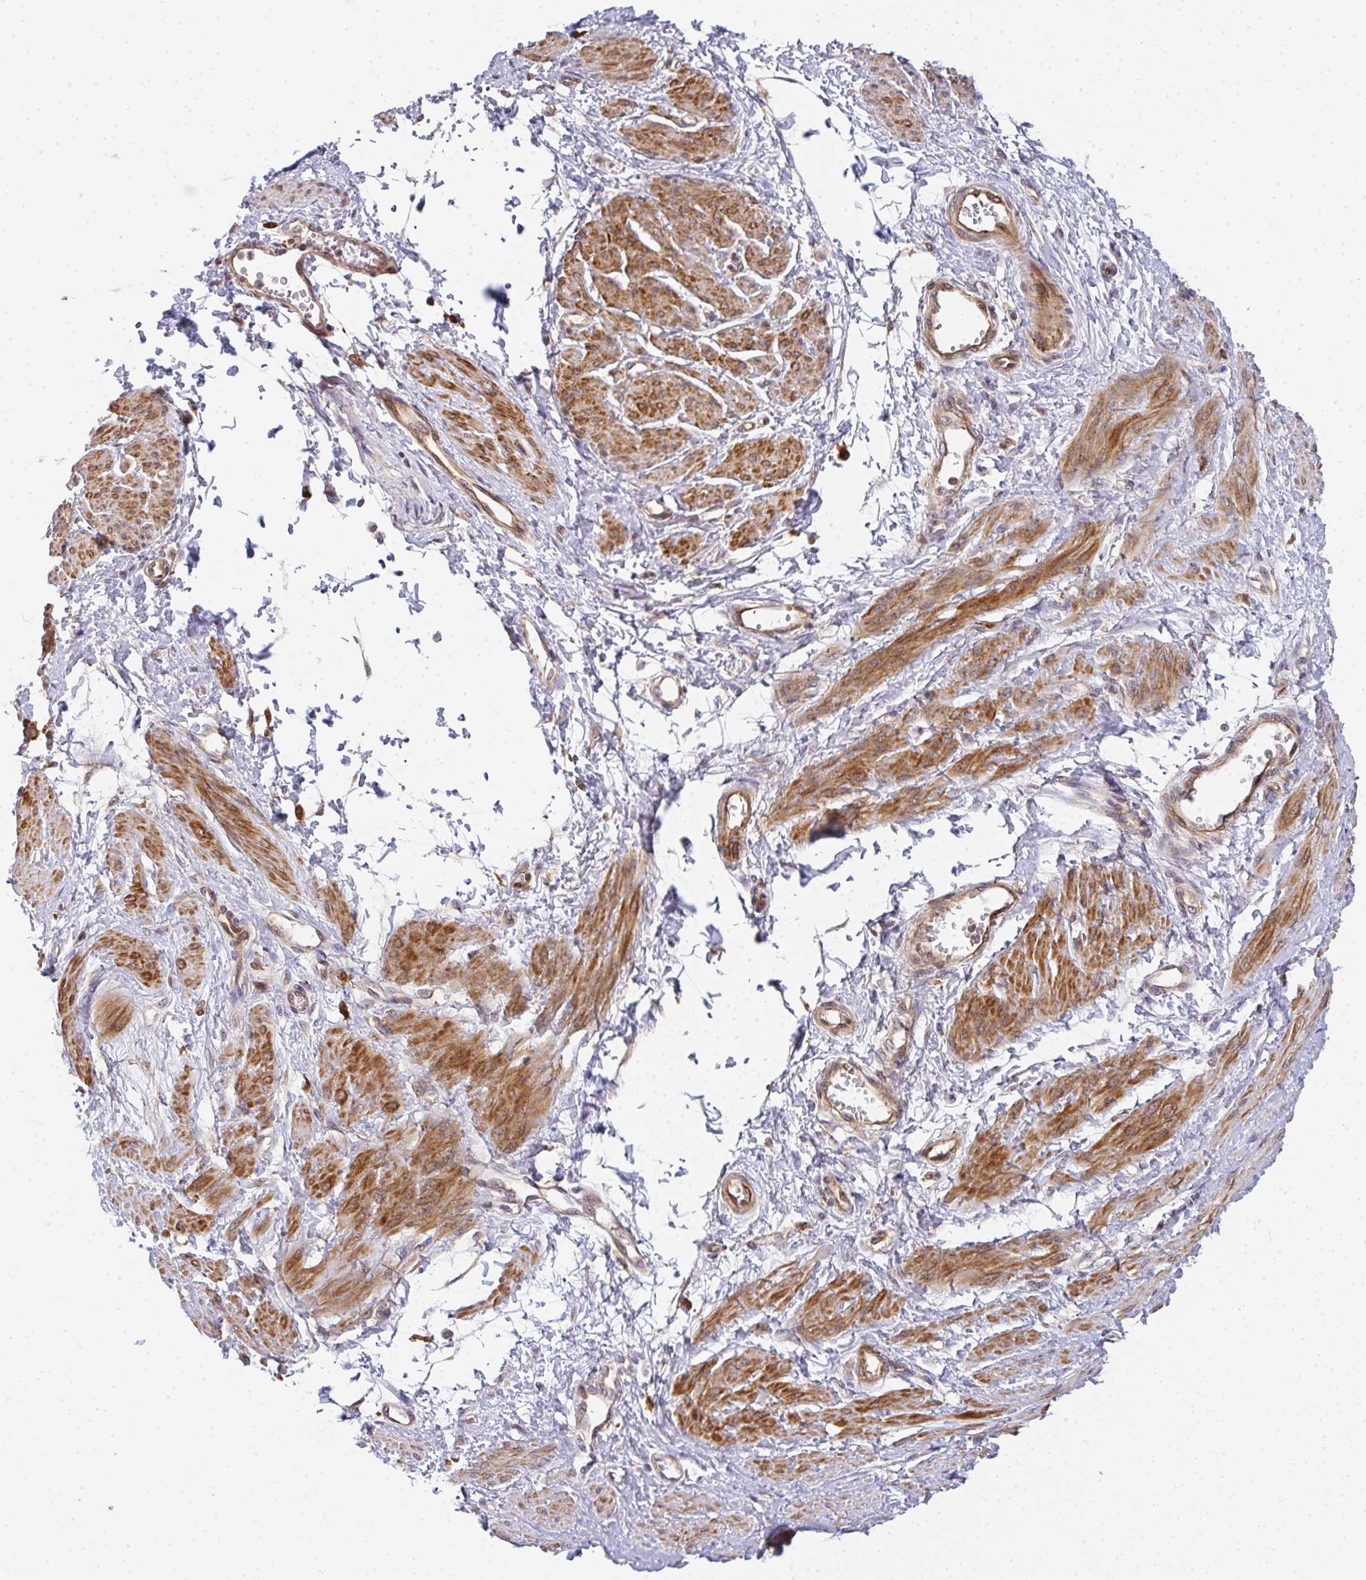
{"staining": {"intensity": "strong", "quantity": "25%-75%", "location": "cytoplasmic/membranous"}, "tissue": "smooth muscle", "cell_type": "Smooth muscle cells", "image_type": "normal", "snomed": [{"axis": "morphology", "description": "Normal tissue, NOS"}, {"axis": "topography", "description": "Smooth muscle"}, {"axis": "topography", "description": "Uterus"}], "caption": "Immunohistochemical staining of normal human smooth muscle displays strong cytoplasmic/membranous protein positivity in about 25%-75% of smooth muscle cells. The staining was performed using DAB to visualize the protein expression in brown, while the nuclei were stained in blue with hematoxylin (Magnification: 20x).", "gene": "SIMC1", "patient": {"sex": "female", "age": 39}}